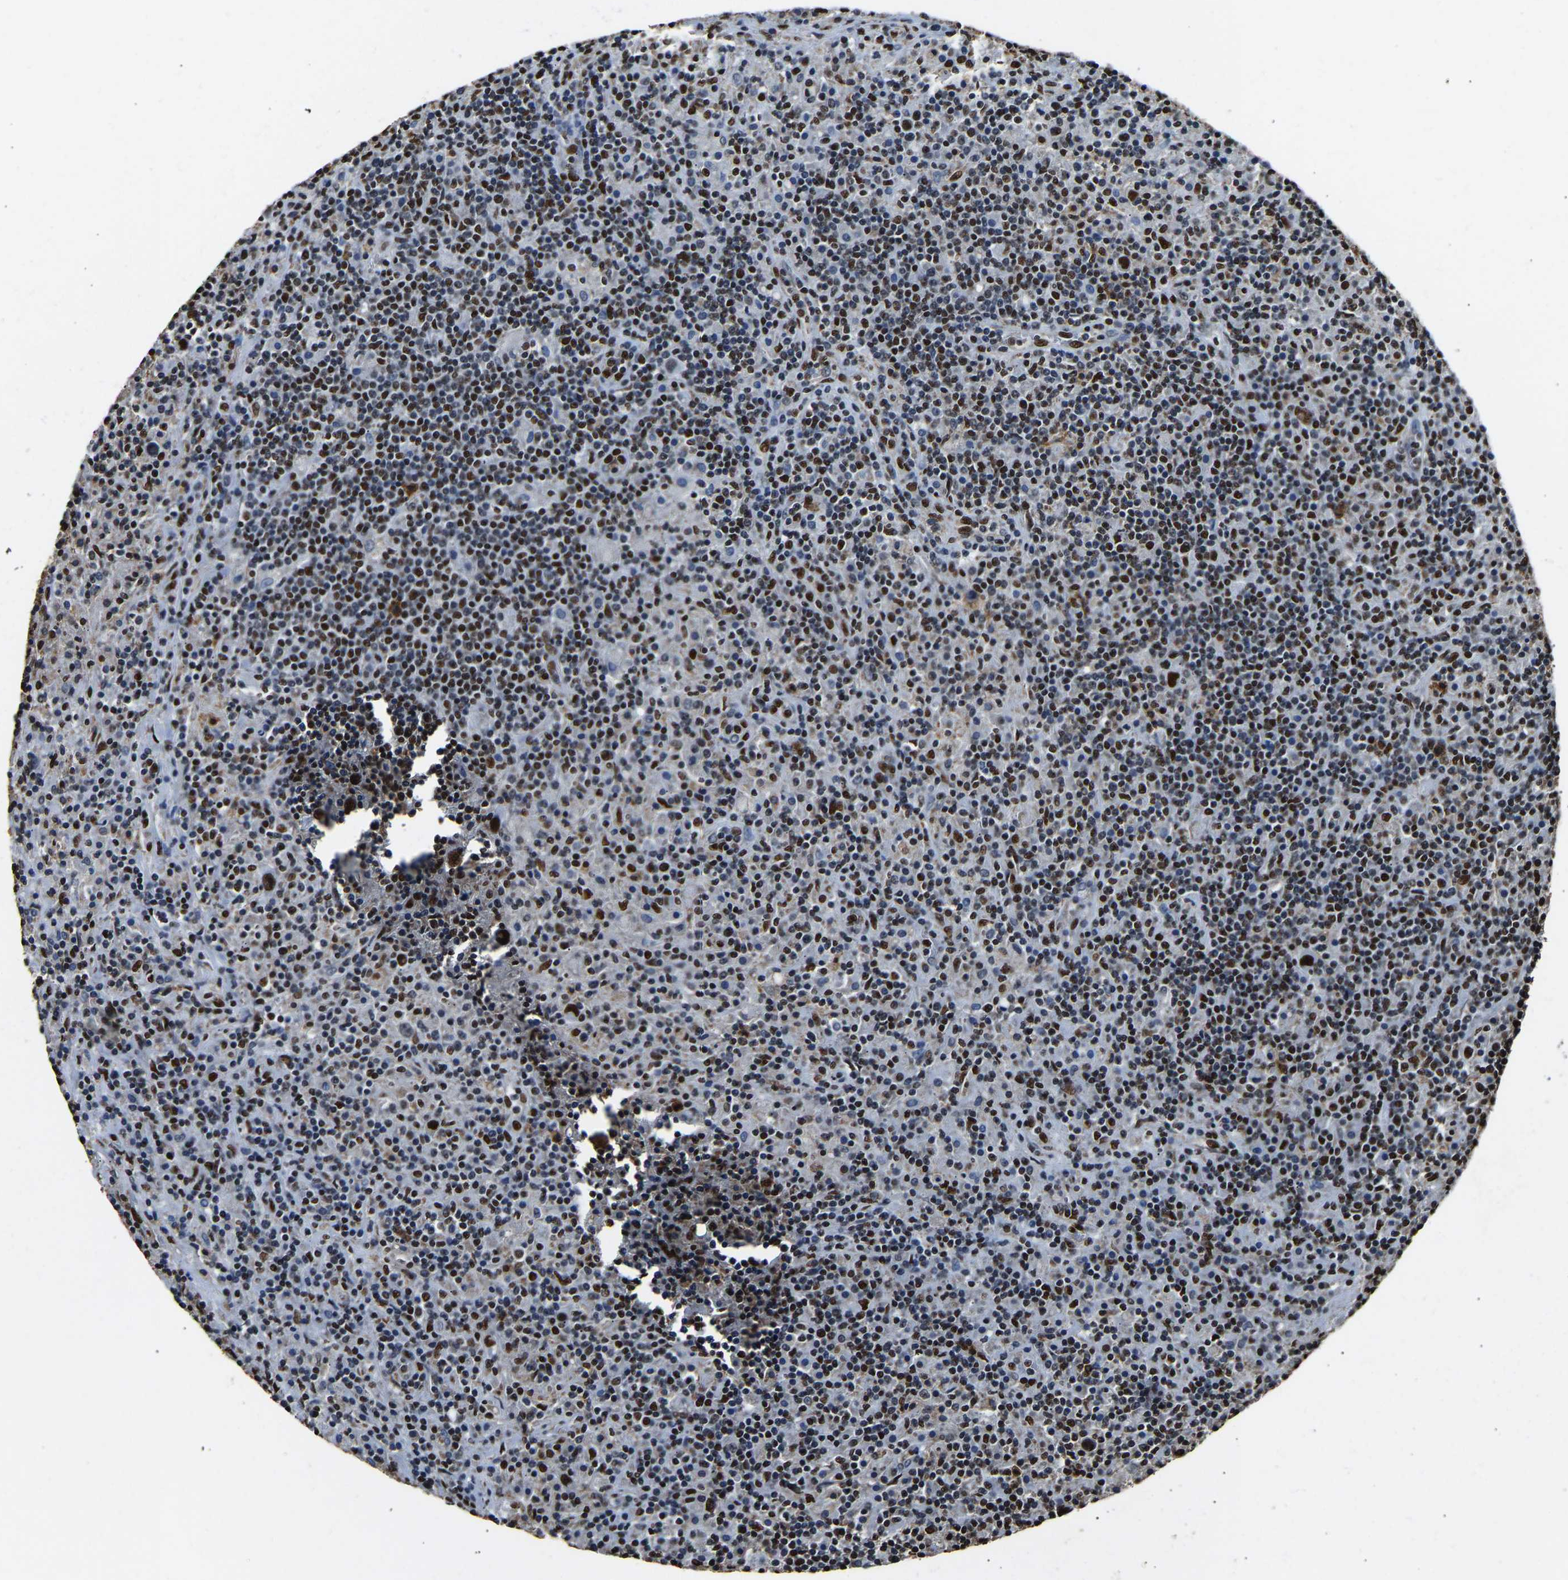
{"staining": {"intensity": "strong", "quantity": ">75%", "location": "nuclear"}, "tissue": "lymphoma", "cell_type": "Tumor cells", "image_type": "cancer", "snomed": [{"axis": "morphology", "description": "Hodgkin's disease, NOS"}, {"axis": "topography", "description": "Lymph node"}], "caption": "Immunohistochemical staining of human Hodgkin's disease exhibits high levels of strong nuclear positivity in approximately >75% of tumor cells.", "gene": "SAFB", "patient": {"sex": "male", "age": 70}}